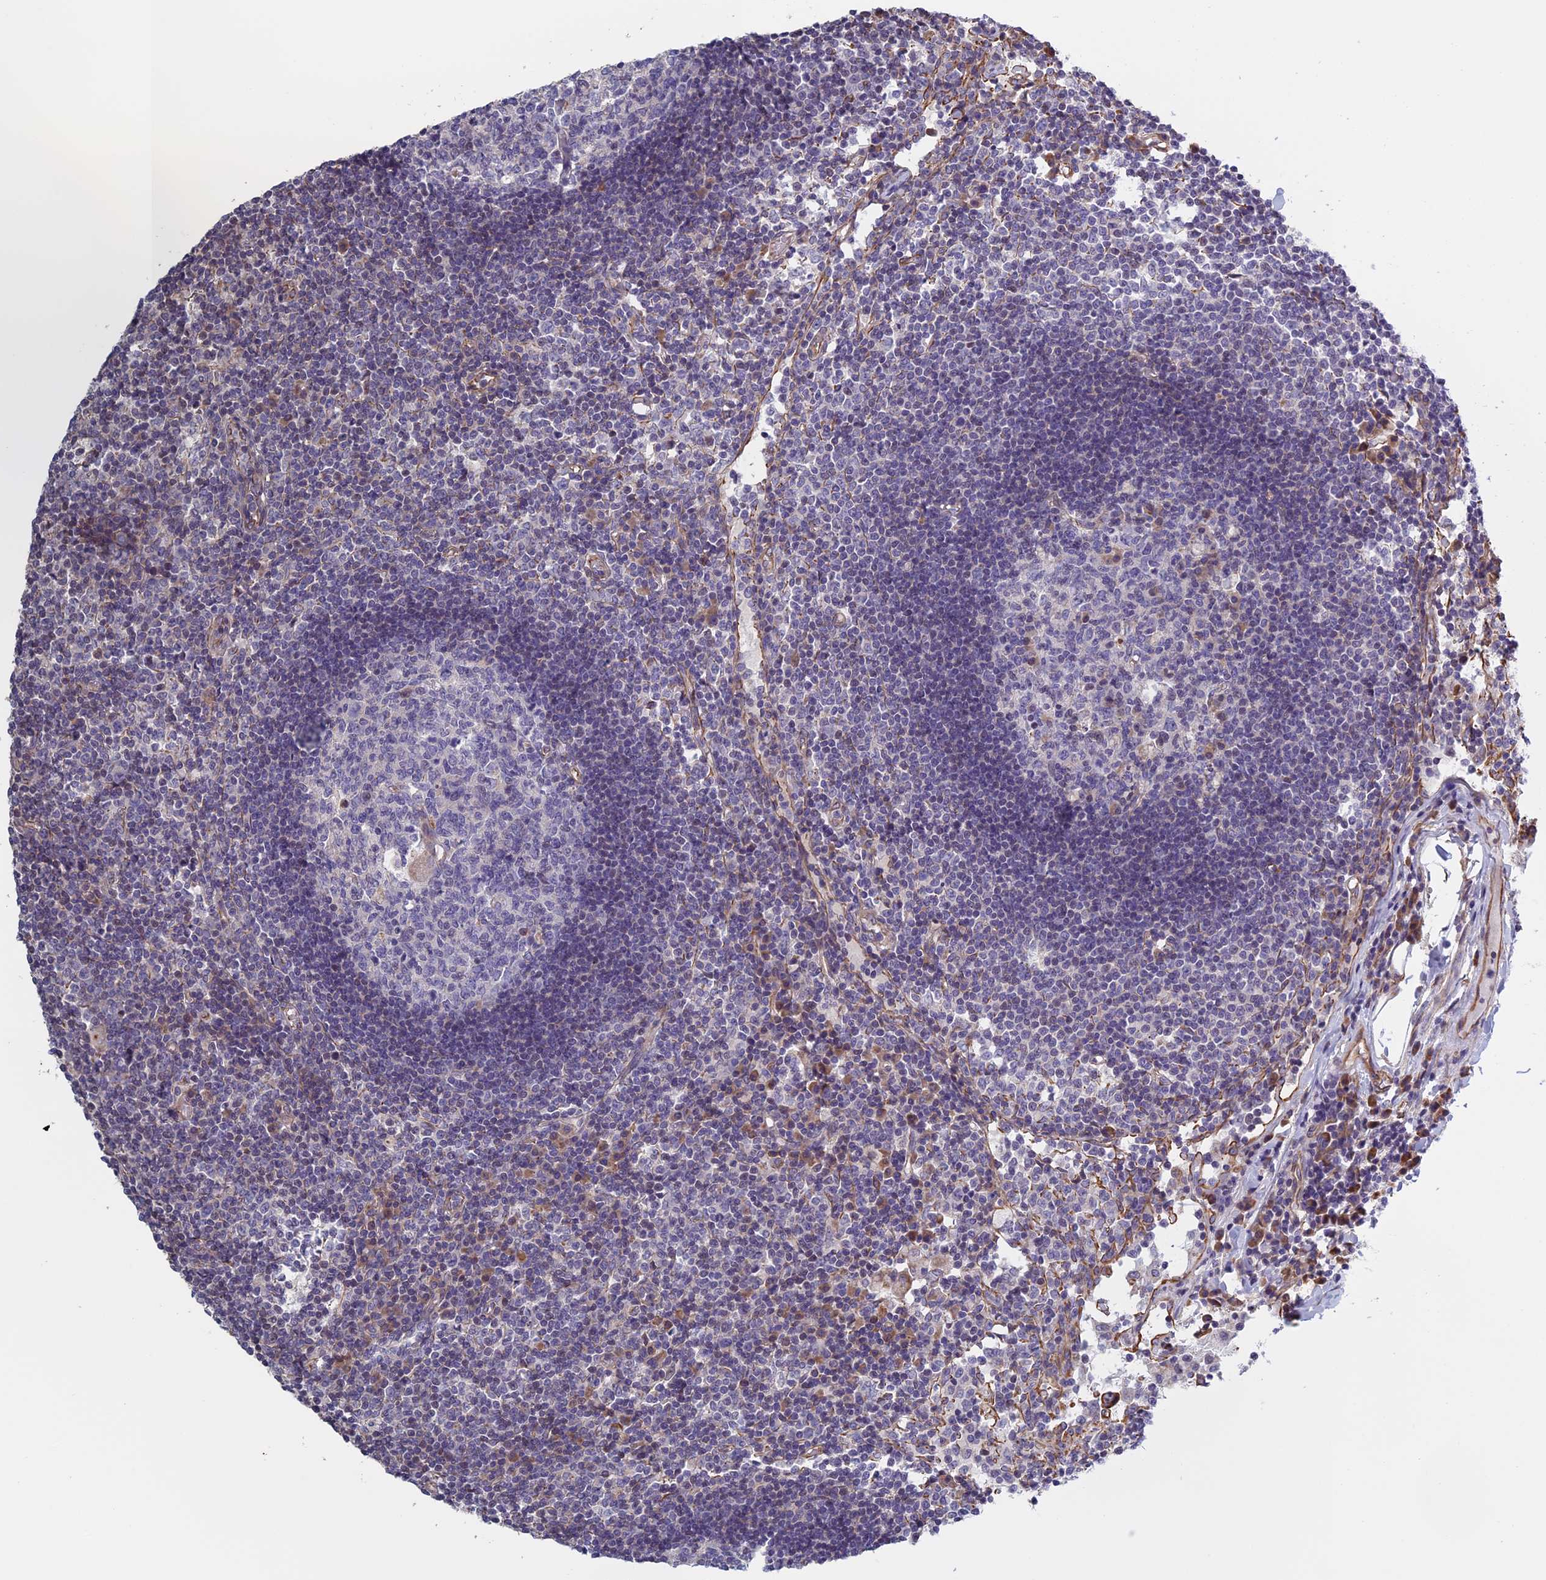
{"staining": {"intensity": "negative", "quantity": "none", "location": "none"}, "tissue": "lymph node", "cell_type": "Germinal center cells", "image_type": "normal", "snomed": [{"axis": "morphology", "description": "Normal tissue, NOS"}, {"axis": "topography", "description": "Lymph node"}], "caption": "A micrograph of human lymph node is negative for staining in germinal center cells. (DAB immunohistochemistry visualized using brightfield microscopy, high magnification).", "gene": "BCL2L10", "patient": {"sex": "female", "age": 55}}